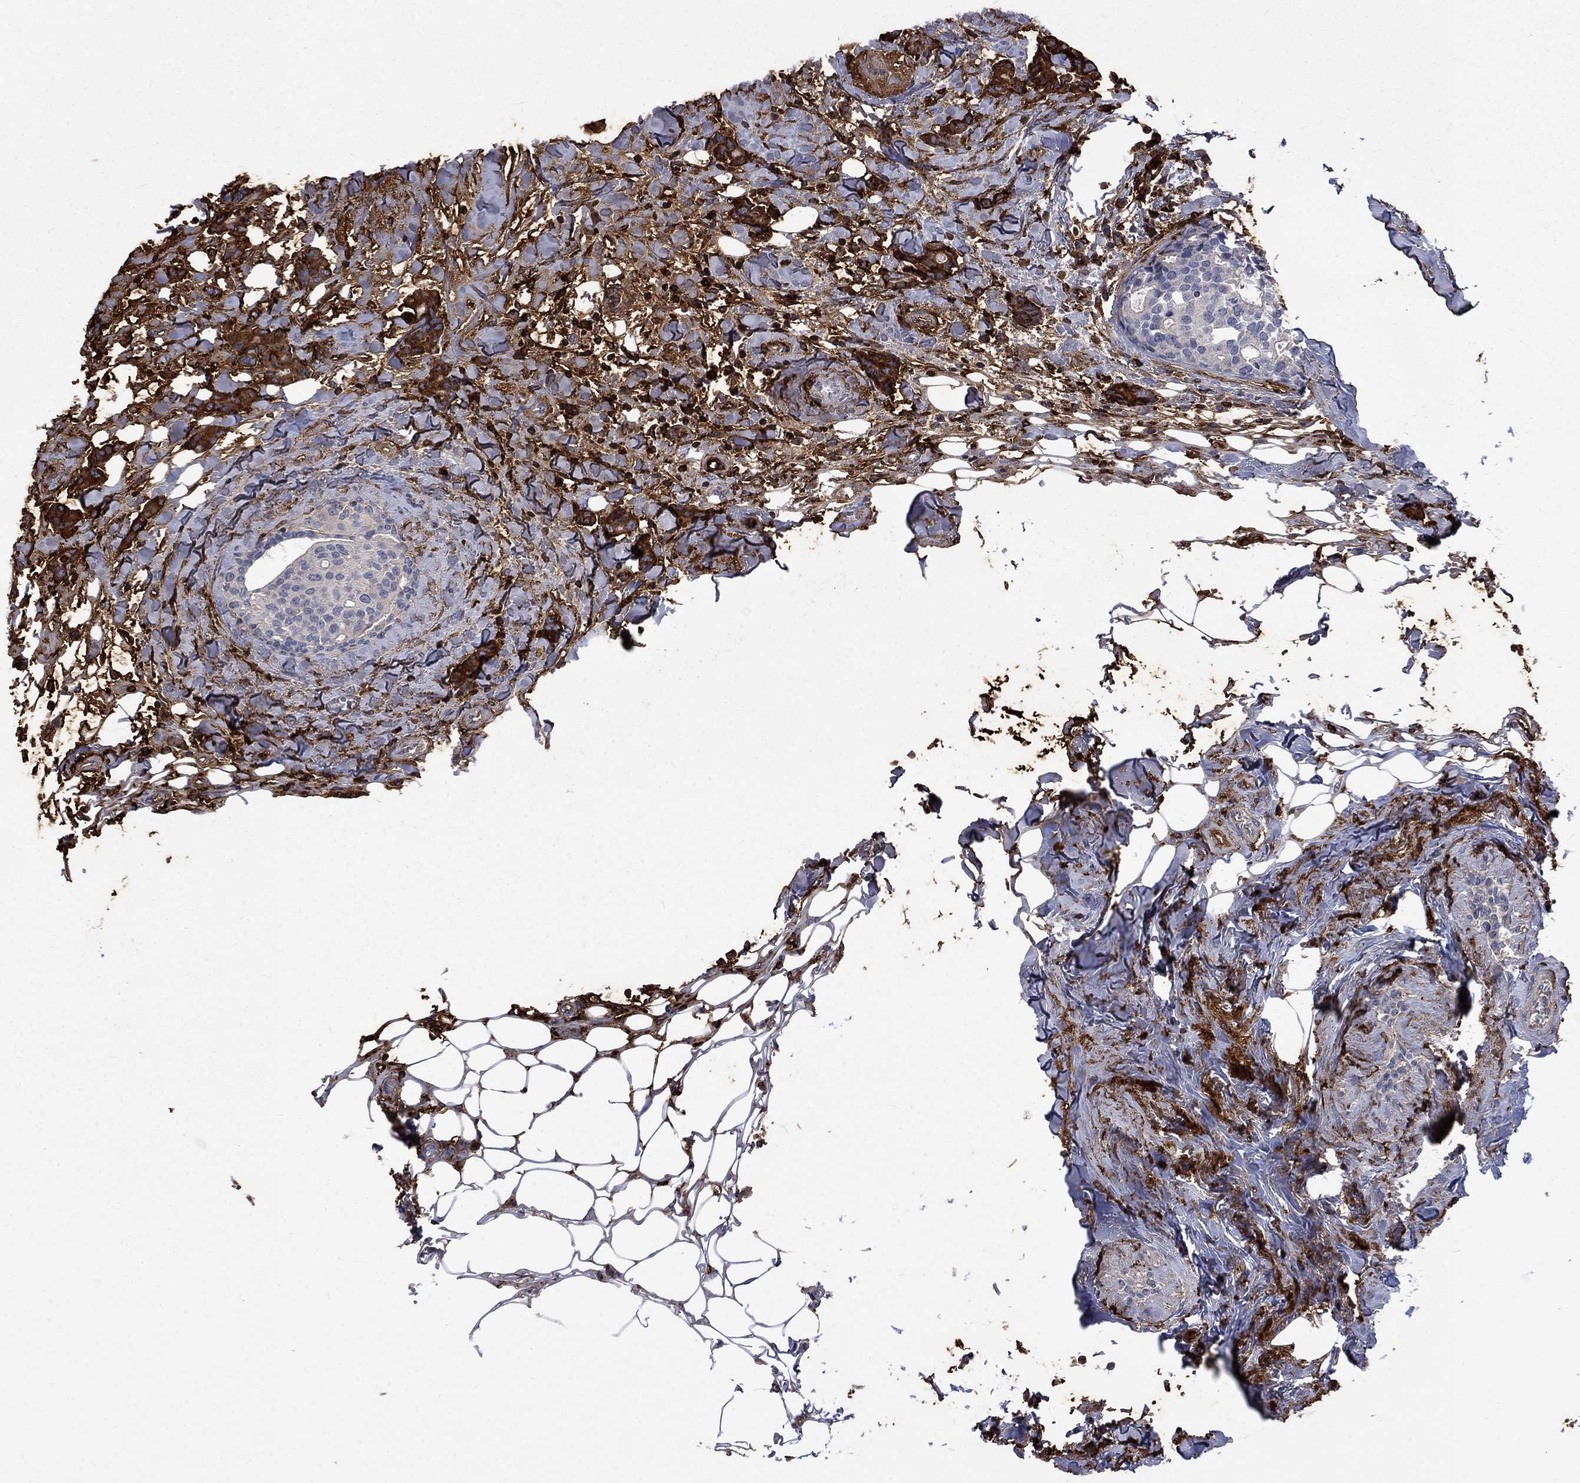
{"staining": {"intensity": "strong", "quantity": "25%-75%", "location": "cytoplasmic/membranous"}, "tissue": "breast cancer", "cell_type": "Tumor cells", "image_type": "cancer", "snomed": [{"axis": "morphology", "description": "Duct carcinoma"}, {"axis": "topography", "description": "Breast"}], "caption": "Immunohistochemistry of breast cancer exhibits high levels of strong cytoplasmic/membranous positivity in approximately 25%-75% of tumor cells.", "gene": "VCAN", "patient": {"sex": "female", "age": 83}}